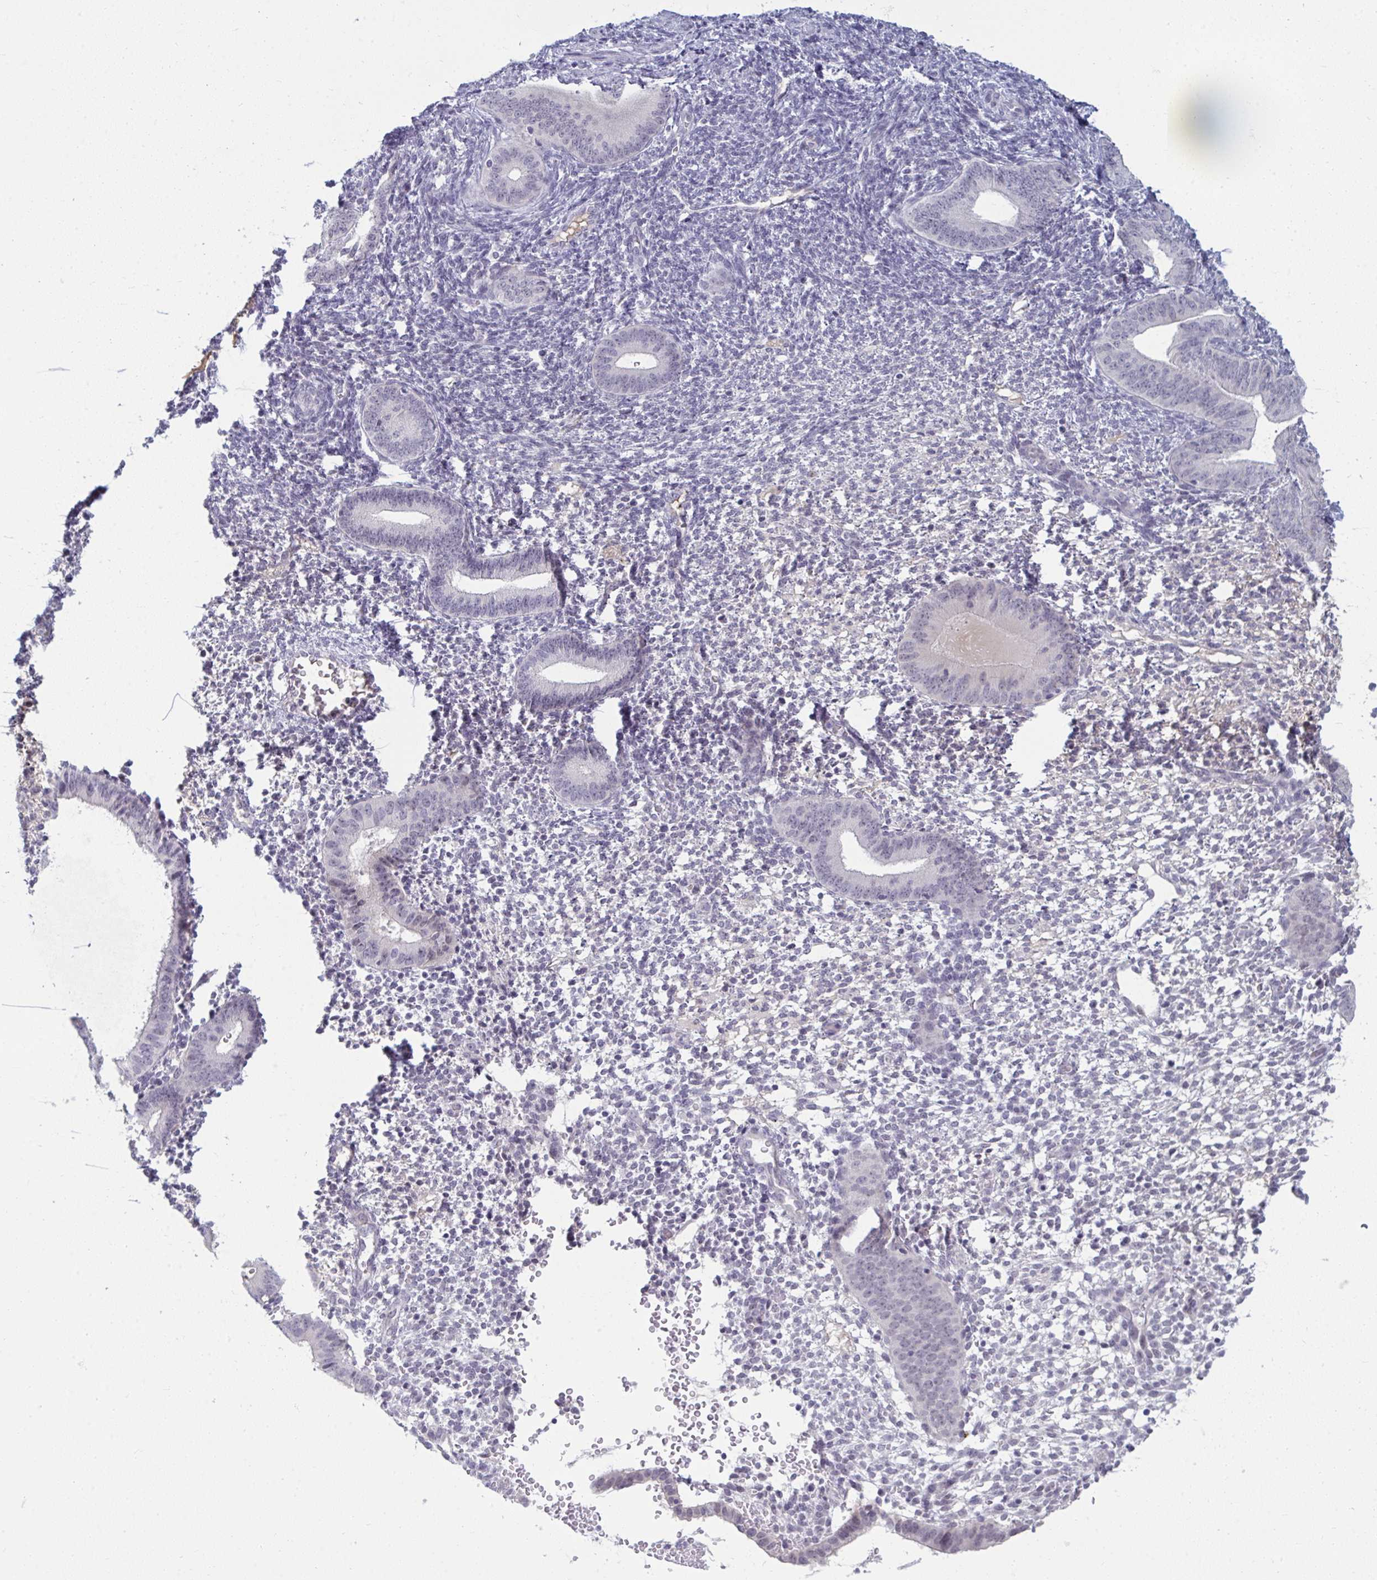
{"staining": {"intensity": "negative", "quantity": "none", "location": "none"}, "tissue": "endometrium", "cell_type": "Cells in endometrial stroma", "image_type": "normal", "snomed": [{"axis": "morphology", "description": "Normal tissue, NOS"}, {"axis": "topography", "description": "Endometrium"}], "caption": "This is a photomicrograph of immunohistochemistry (IHC) staining of benign endometrium, which shows no staining in cells in endometrial stroma.", "gene": "RNASEH1", "patient": {"sex": "female", "age": 40}}